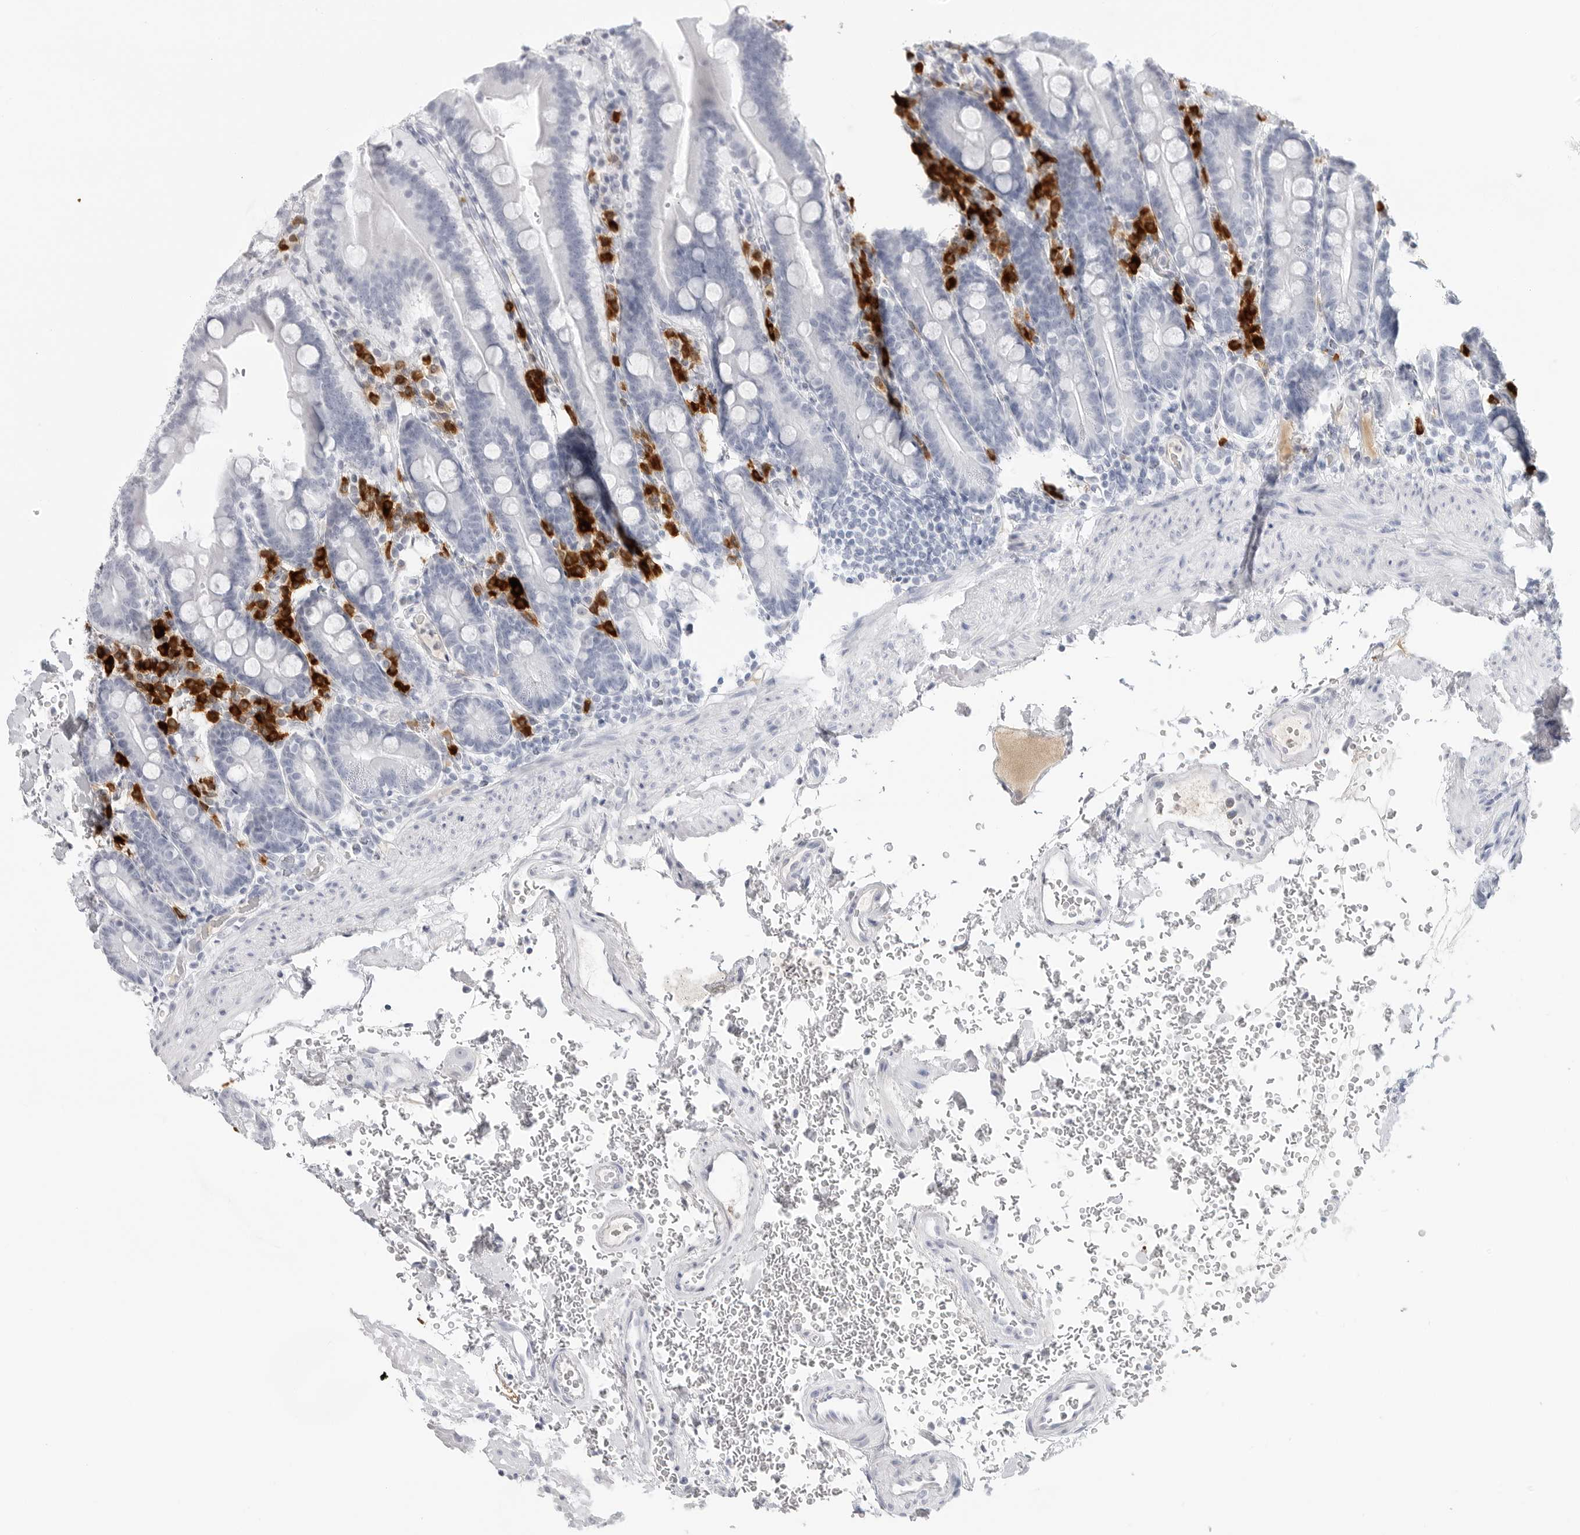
{"staining": {"intensity": "negative", "quantity": "none", "location": "none"}, "tissue": "duodenum", "cell_type": "Glandular cells", "image_type": "normal", "snomed": [{"axis": "morphology", "description": "Normal tissue, NOS"}, {"axis": "topography", "description": "Duodenum"}], "caption": "Protein analysis of benign duodenum demonstrates no significant expression in glandular cells. (DAB immunohistochemistry (IHC) with hematoxylin counter stain).", "gene": "AMPD1", "patient": {"sex": "male", "age": 54}}